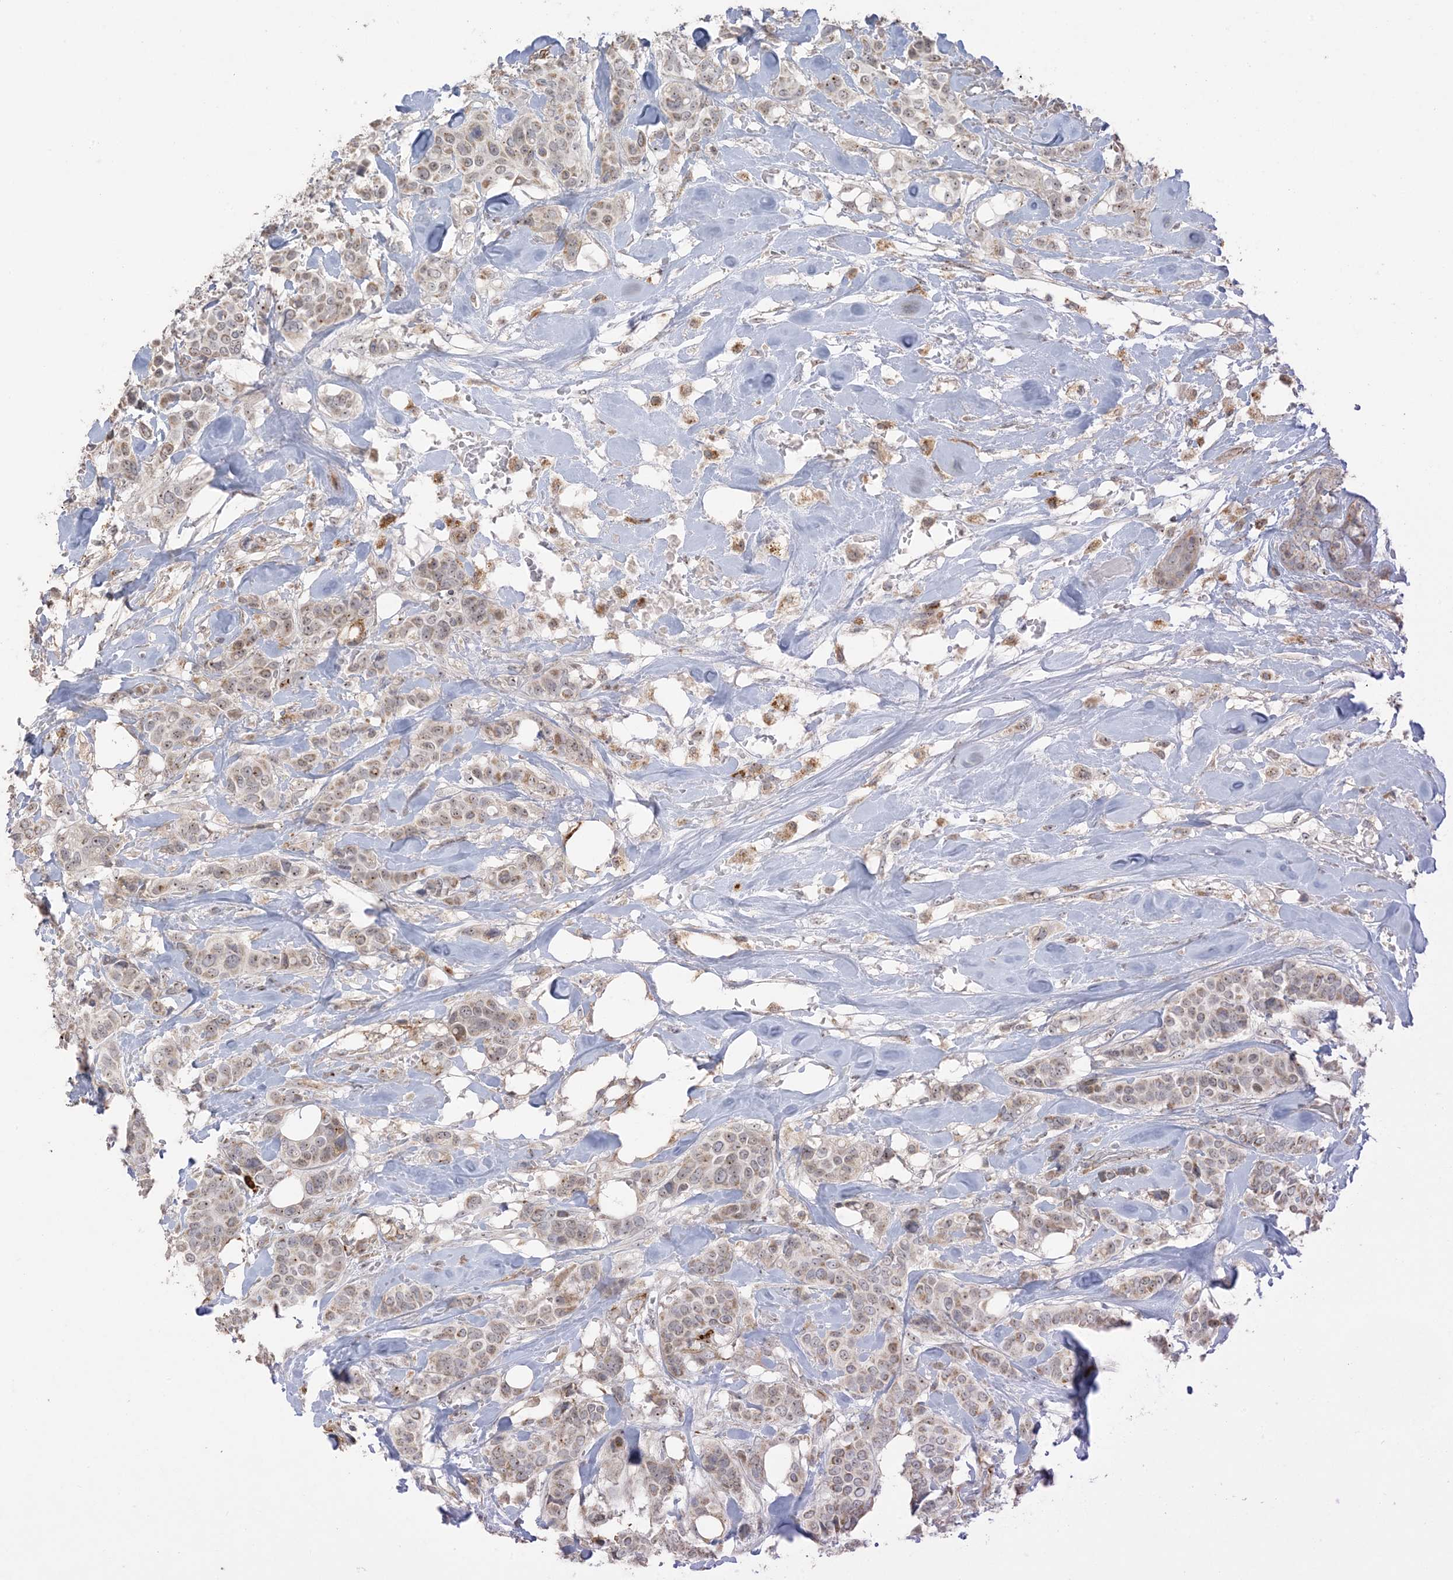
{"staining": {"intensity": "weak", "quantity": "25%-75%", "location": "cytoplasmic/membranous"}, "tissue": "breast cancer", "cell_type": "Tumor cells", "image_type": "cancer", "snomed": [{"axis": "morphology", "description": "Lobular carcinoma"}, {"axis": "topography", "description": "Breast"}], "caption": "Tumor cells display low levels of weak cytoplasmic/membranous expression in approximately 25%-75% of cells in breast lobular carcinoma.", "gene": "AGA", "patient": {"sex": "female", "age": 51}}